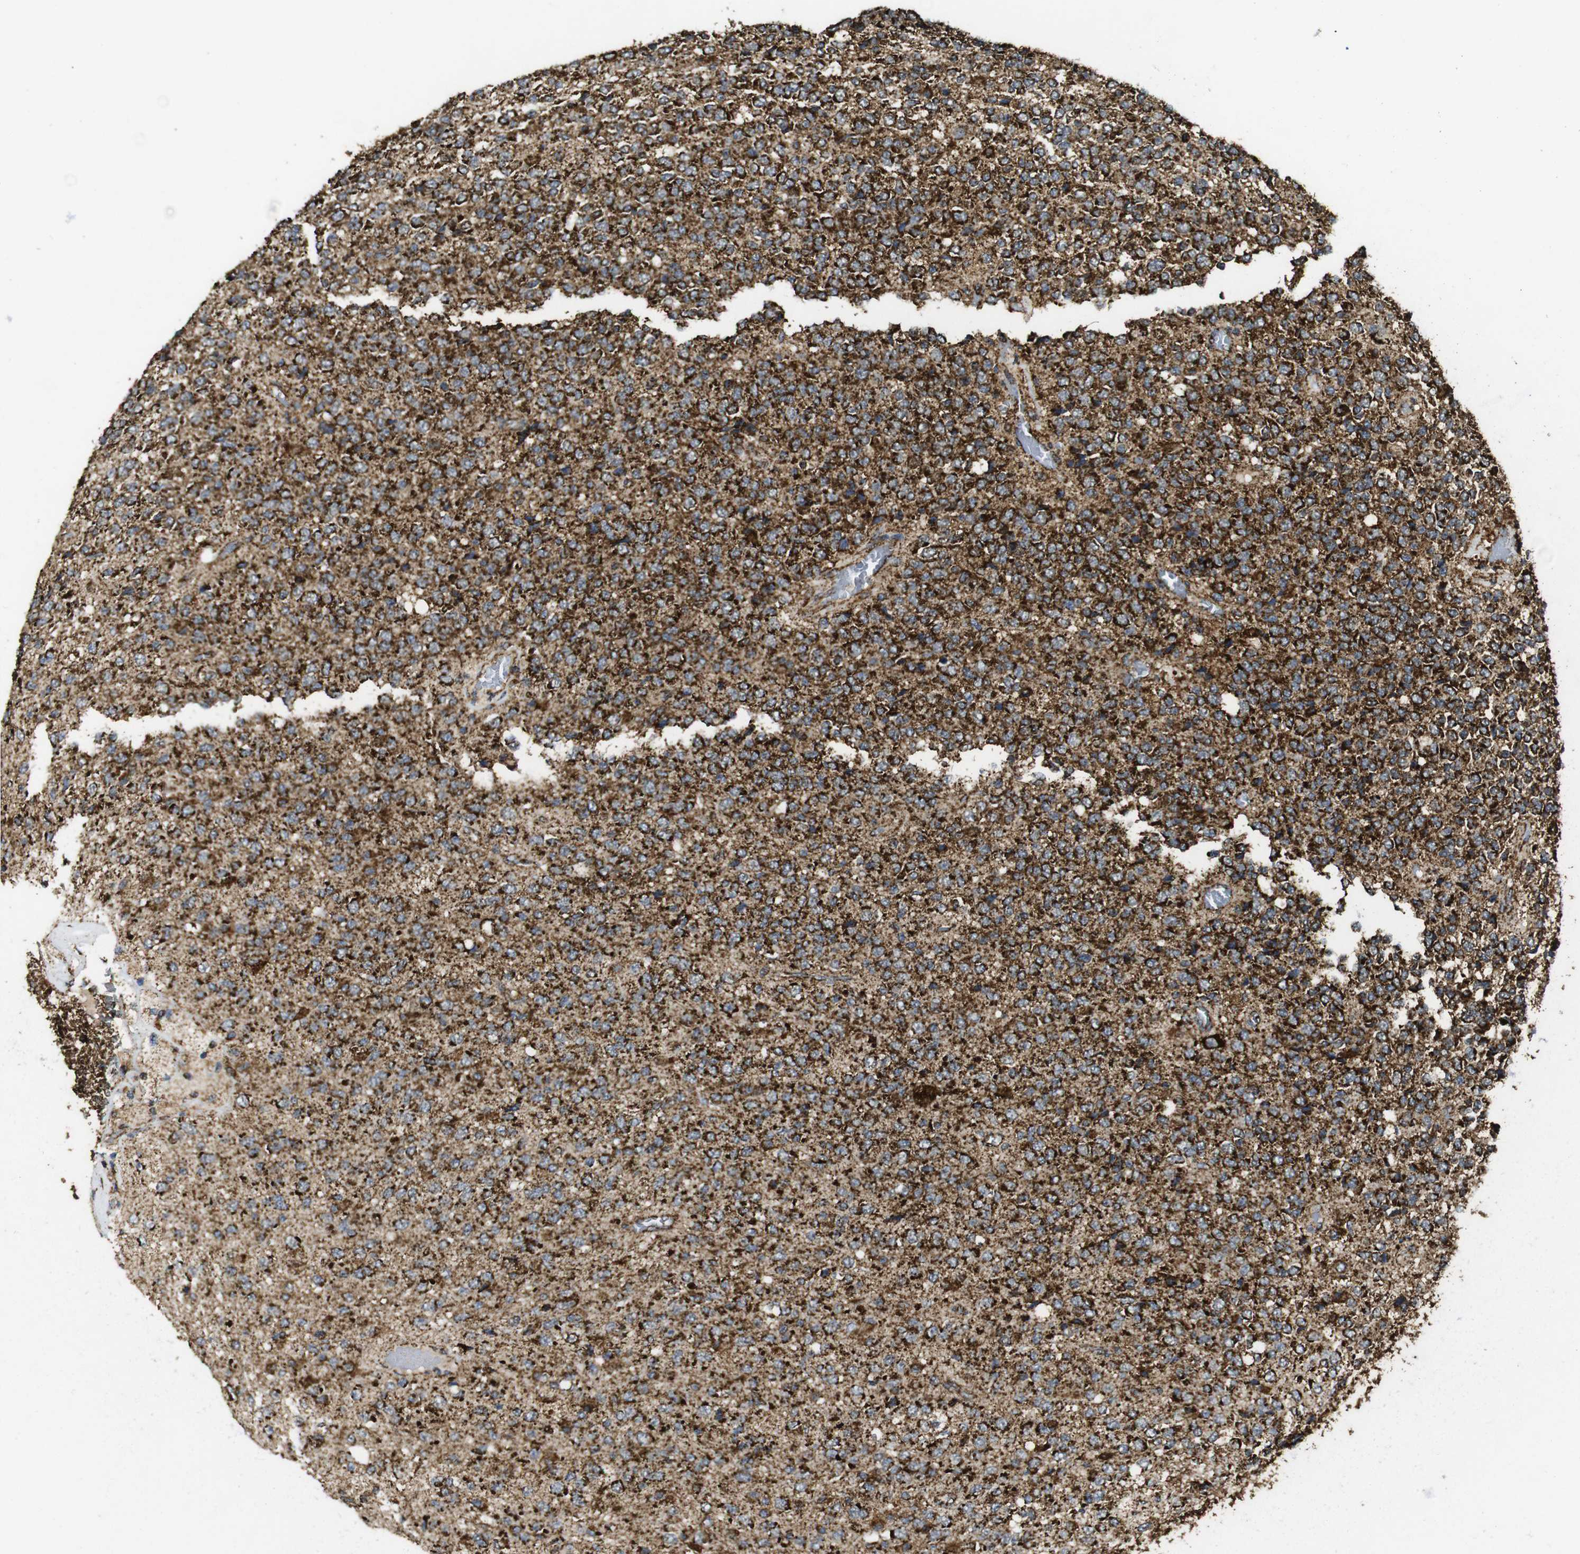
{"staining": {"intensity": "strong", "quantity": ">75%", "location": "cytoplasmic/membranous"}, "tissue": "glioma", "cell_type": "Tumor cells", "image_type": "cancer", "snomed": [{"axis": "morphology", "description": "Glioma, malignant, High grade"}, {"axis": "topography", "description": "pancreas cauda"}], "caption": "Malignant glioma (high-grade) stained with a protein marker reveals strong staining in tumor cells.", "gene": "ATP5F1A", "patient": {"sex": "male", "age": 60}}